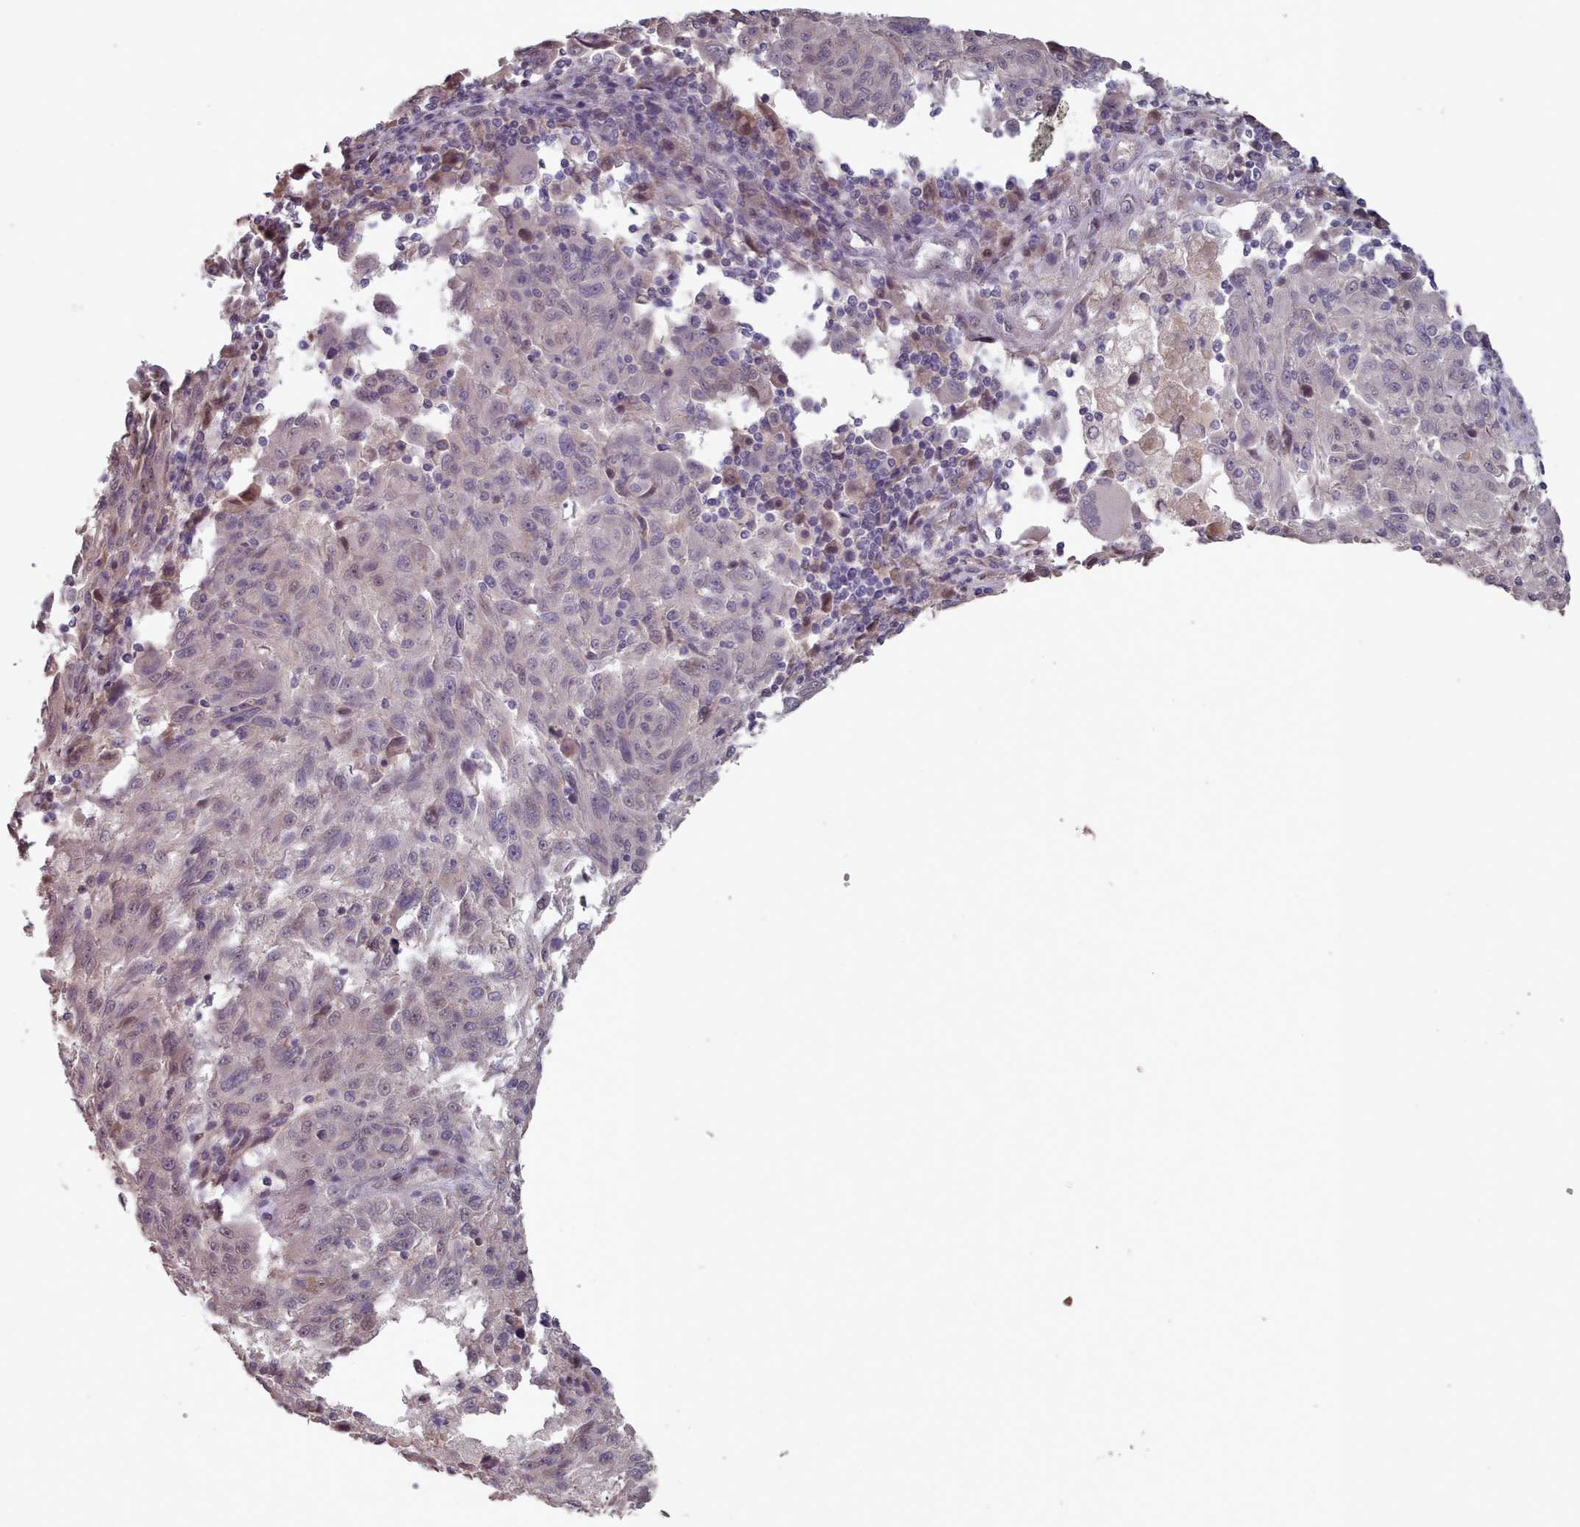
{"staining": {"intensity": "moderate", "quantity": "<25%", "location": "cytoplasmic/membranous,nuclear"}, "tissue": "melanoma", "cell_type": "Tumor cells", "image_type": "cancer", "snomed": [{"axis": "morphology", "description": "Malignant melanoma, NOS"}, {"axis": "topography", "description": "Skin"}], "caption": "Brown immunohistochemical staining in melanoma exhibits moderate cytoplasmic/membranous and nuclear expression in approximately <25% of tumor cells.", "gene": "ERCC6L", "patient": {"sex": "male", "age": 53}}